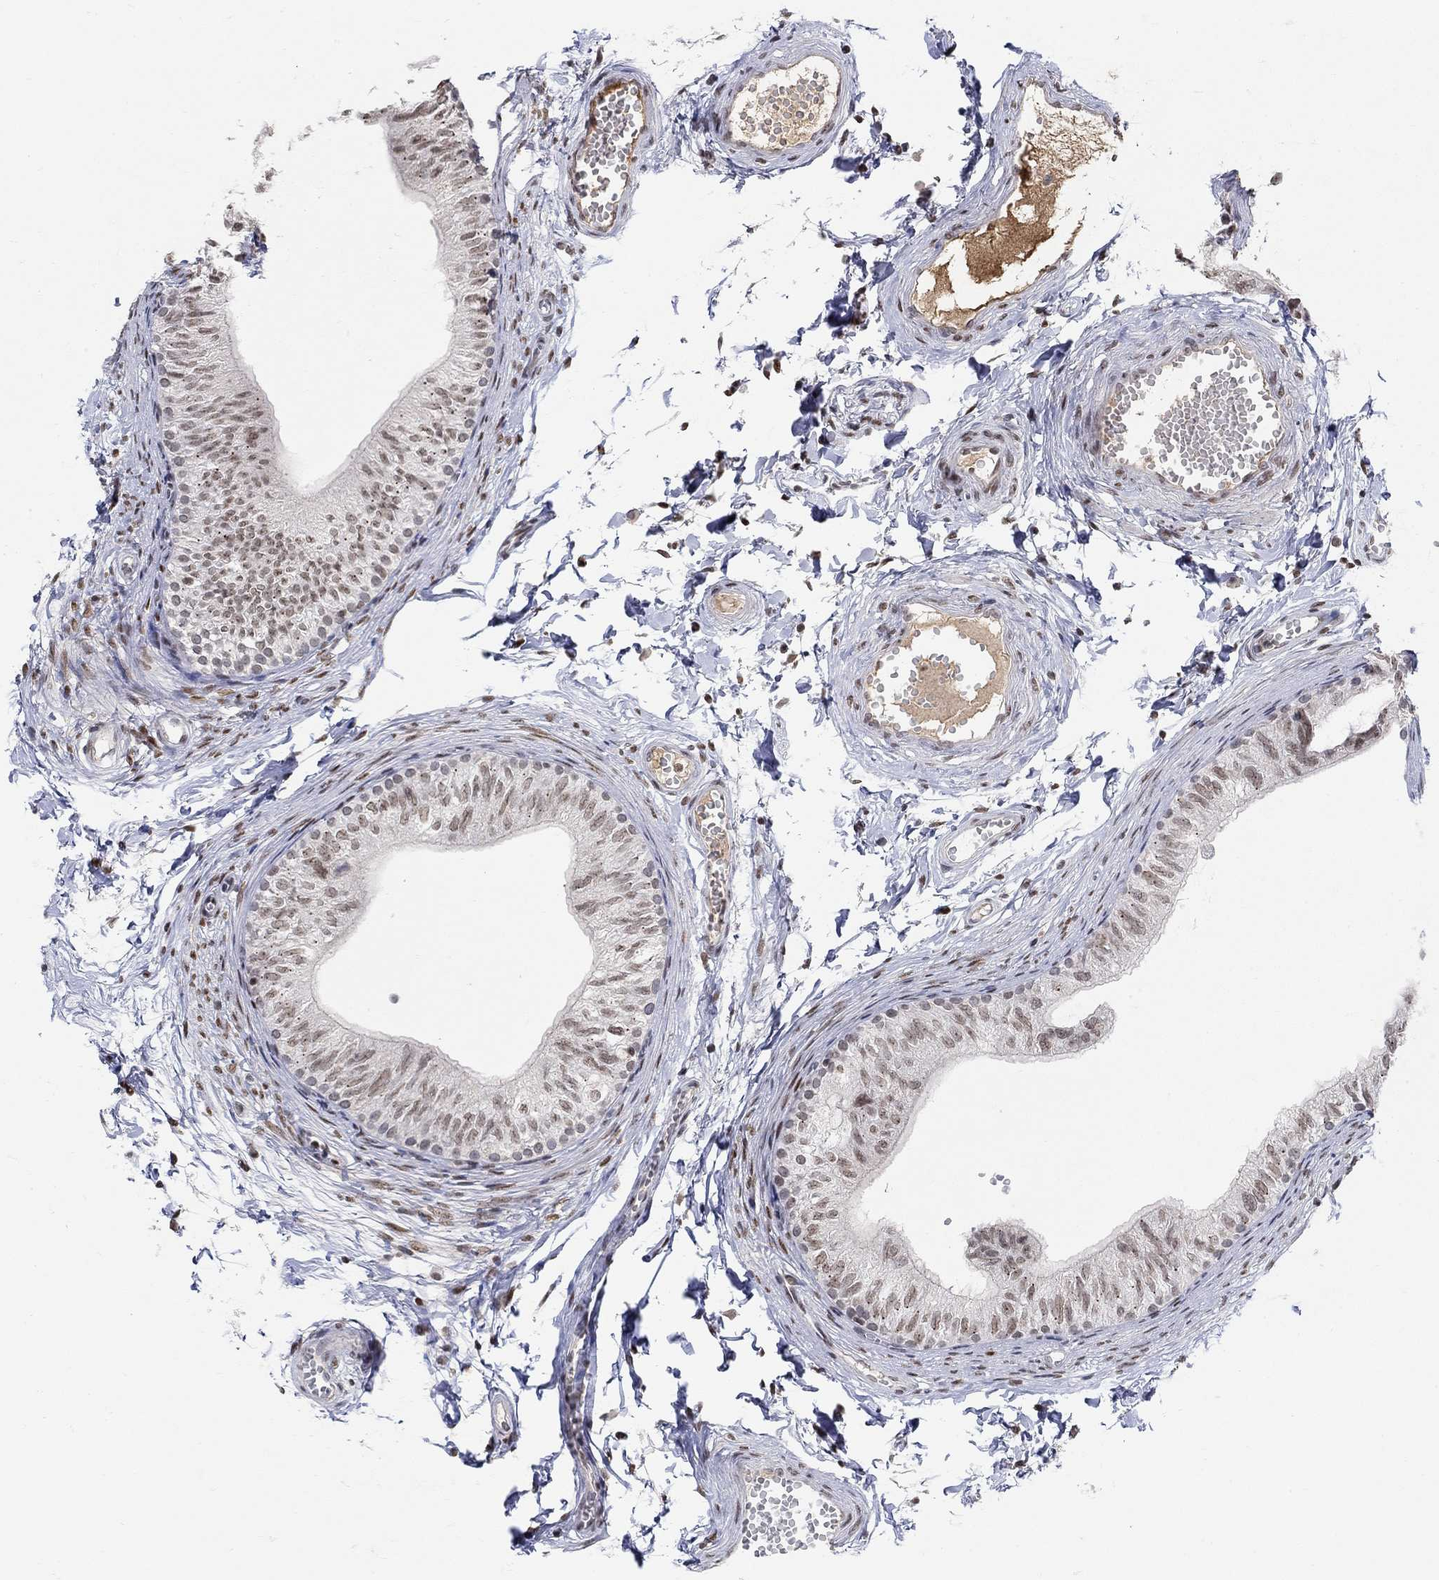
{"staining": {"intensity": "moderate", "quantity": ">75%", "location": "nuclear"}, "tissue": "epididymis", "cell_type": "Glandular cells", "image_type": "normal", "snomed": [{"axis": "morphology", "description": "Normal tissue, NOS"}, {"axis": "topography", "description": "Epididymis"}], "caption": "Glandular cells display medium levels of moderate nuclear staining in about >75% of cells in benign epididymis. The staining is performed using DAB brown chromogen to label protein expression. The nuclei are counter-stained blue using hematoxylin.", "gene": "KLF12", "patient": {"sex": "male", "age": 22}}